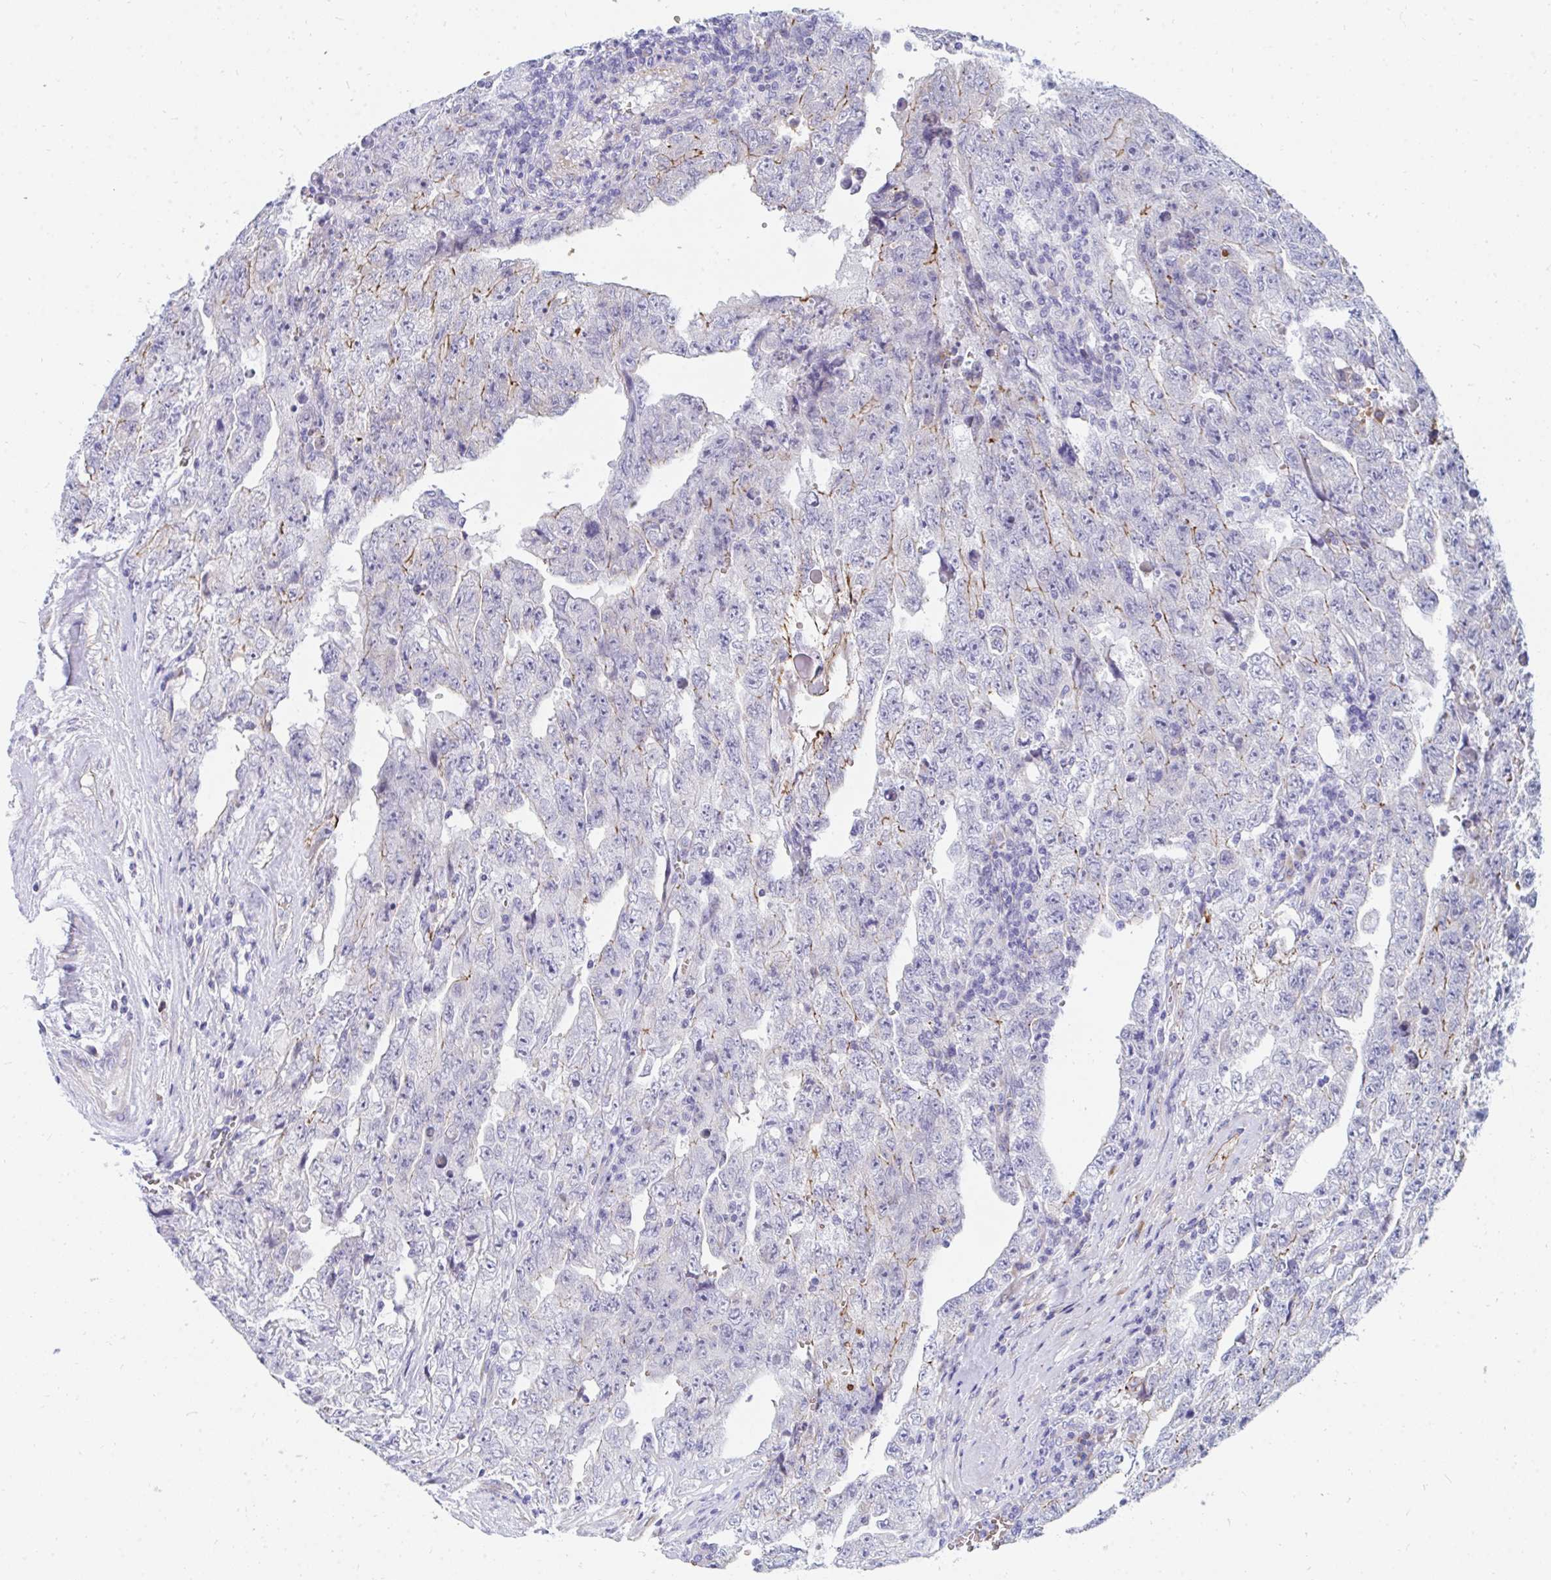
{"staining": {"intensity": "negative", "quantity": "none", "location": "none"}, "tissue": "testis cancer", "cell_type": "Tumor cells", "image_type": "cancer", "snomed": [{"axis": "morphology", "description": "Carcinoma, Embryonal, NOS"}, {"axis": "topography", "description": "Testis"}], "caption": "An immunohistochemistry (IHC) image of testis cancer is shown. There is no staining in tumor cells of testis cancer.", "gene": "MROH2B", "patient": {"sex": "male", "age": 28}}